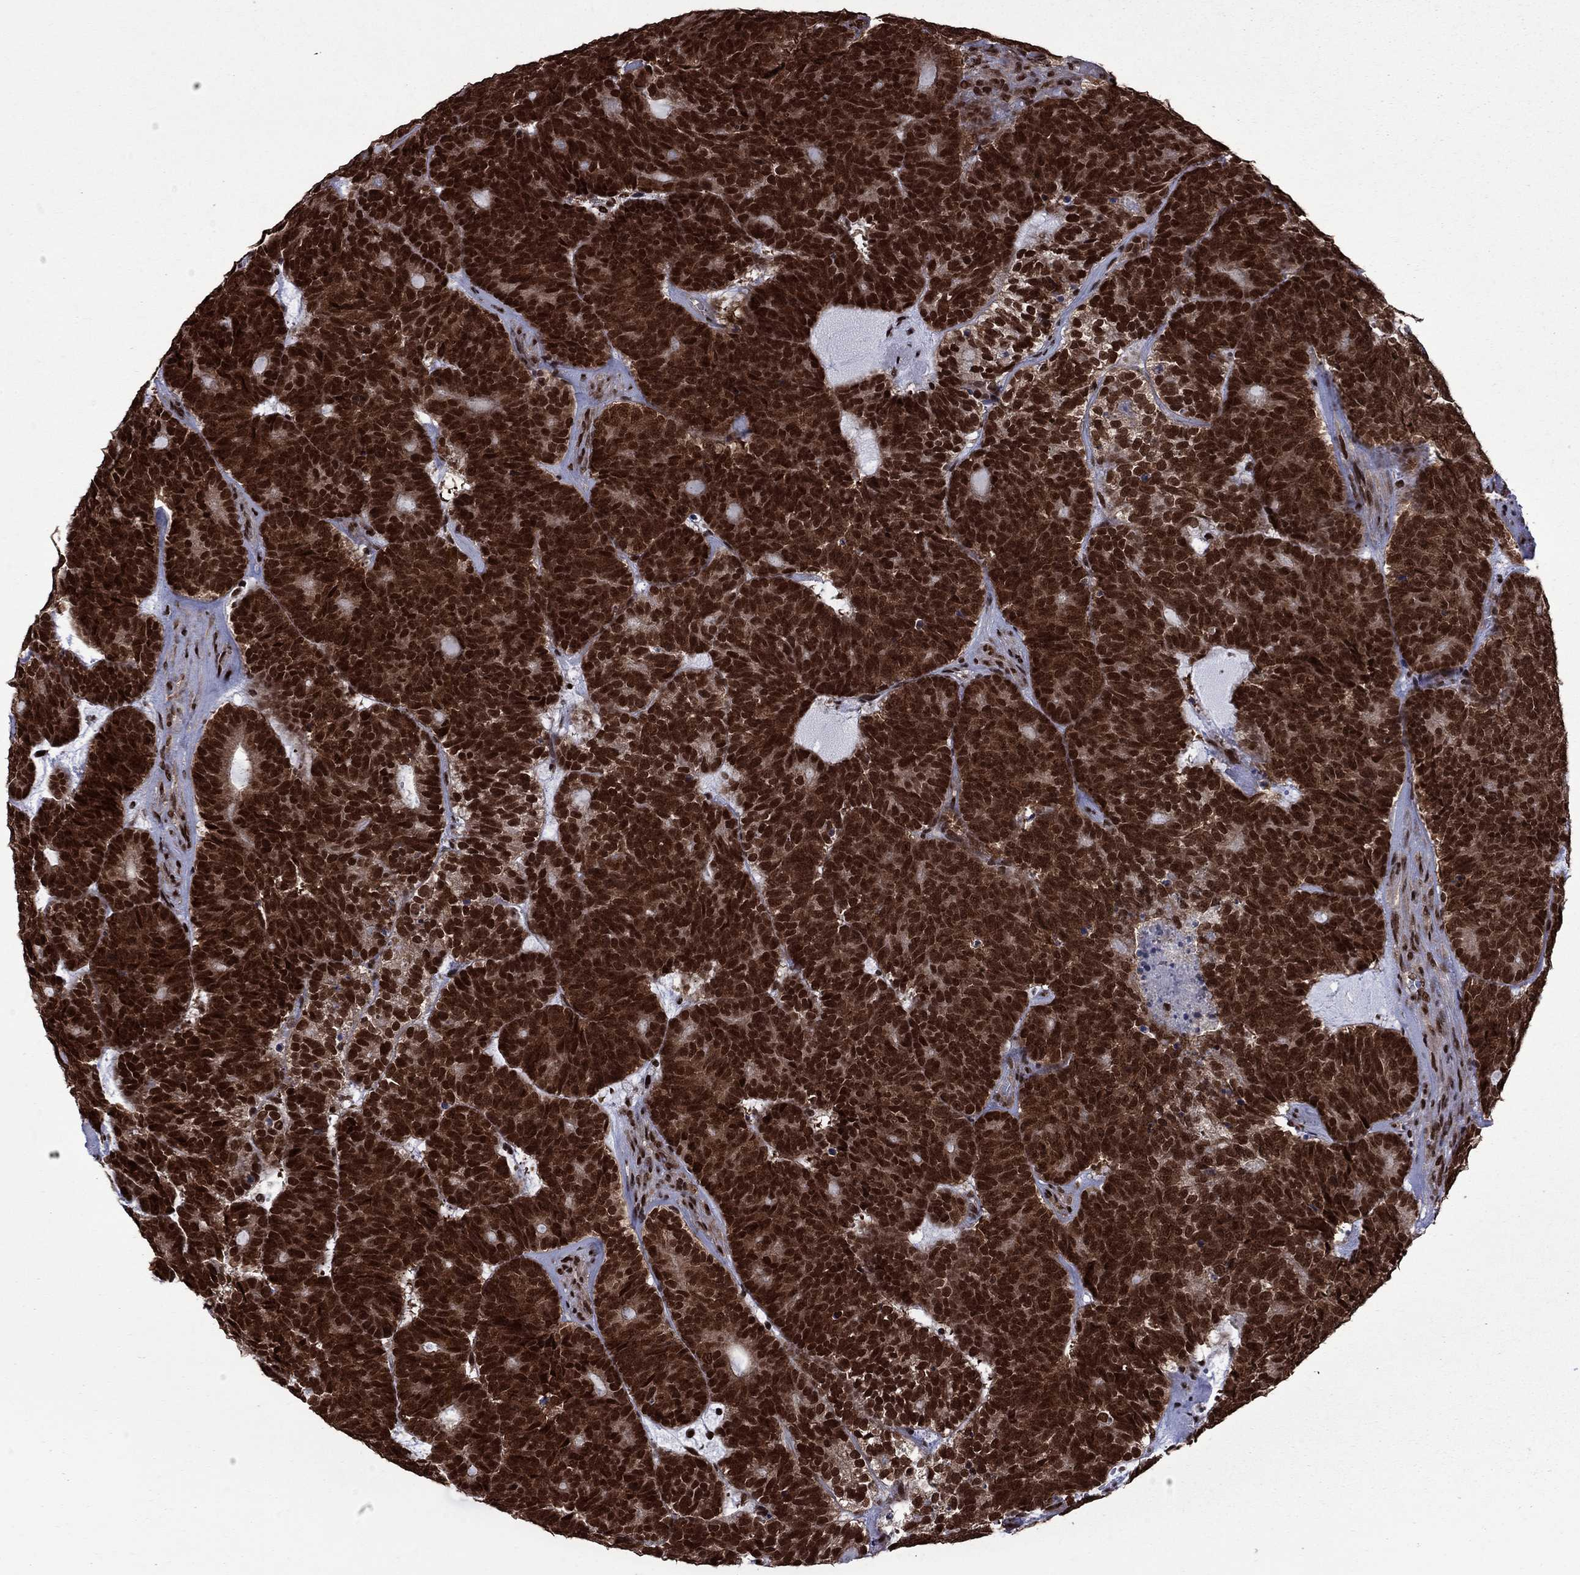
{"staining": {"intensity": "strong", "quantity": ">75%", "location": "cytoplasmic/membranous,nuclear"}, "tissue": "head and neck cancer", "cell_type": "Tumor cells", "image_type": "cancer", "snomed": [{"axis": "morphology", "description": "Adenocarcinoma, NOS"}, {"axis": "topography", "description": "Head-Neck"}], "caption": "A brown stain highlights strong cytoplasmic/membranous and nuclear staining of a protein in human adenocarcinoma (head and neck) tumor cells.", "gene": "MED25", "patient": {"sex": "female", "age": 81}}